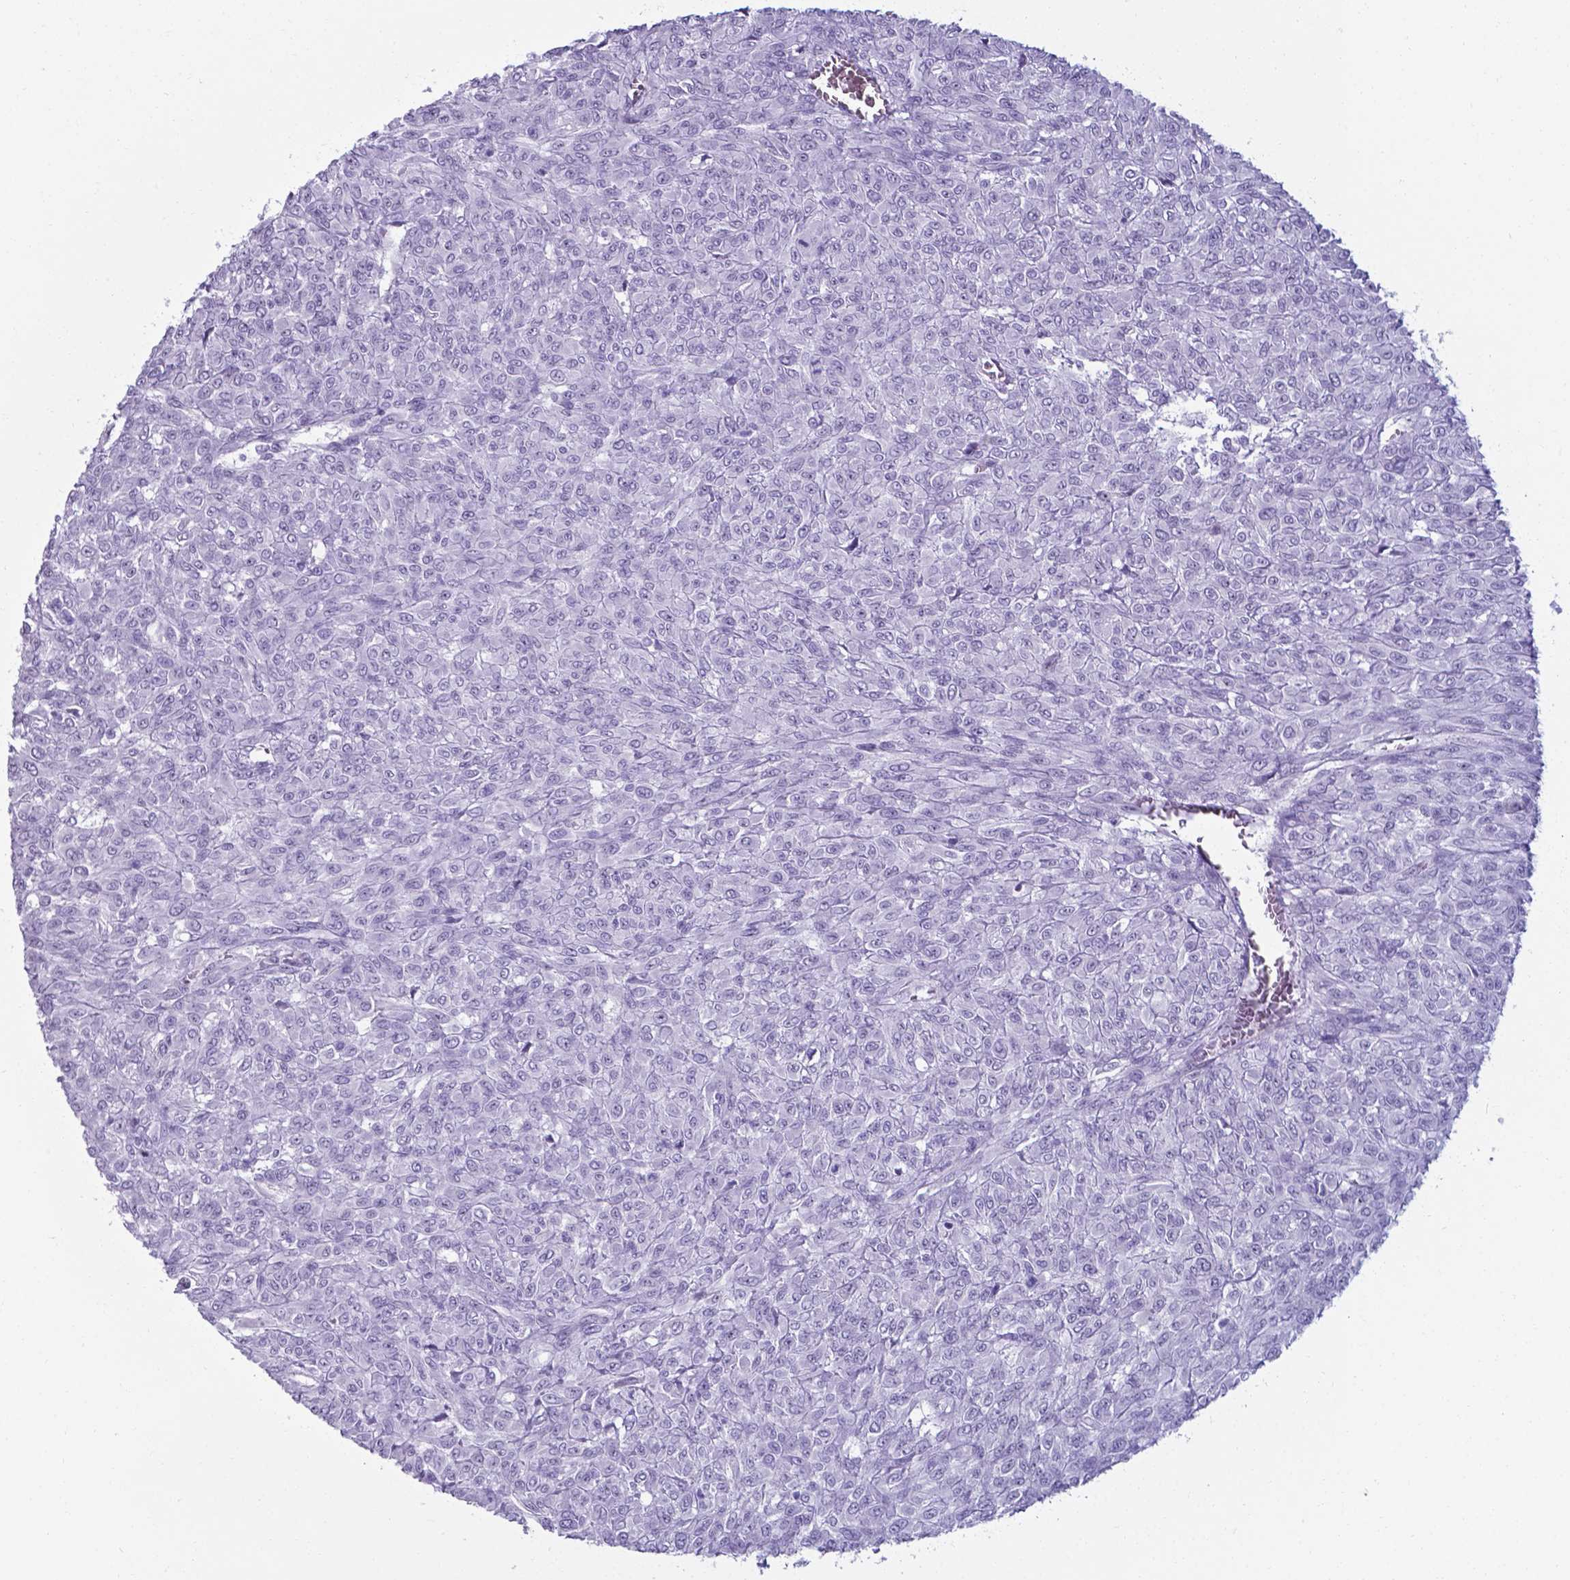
{"staining": {"intensity": "negative", "quantity": "none", "location": "none"}, "tissue": "renal cancer", "cell_type": "Tumor cells", "image_type": "cancer", "snomed": [{"axis": "morphology", "description": "Adenocarcinoma, NOS"}, {"axis": "topography", "description": "Kidney"}], "caption": "This histopathology image is of adenocarcinoma (renal) stained with immunohistochemistry (IHC) to label a protein in brown with the nuclei are counter-stained blue. There is no expression in tumor cells.", "gene": "AP5B1", "patient": {"sex": "male", "age": 58}}